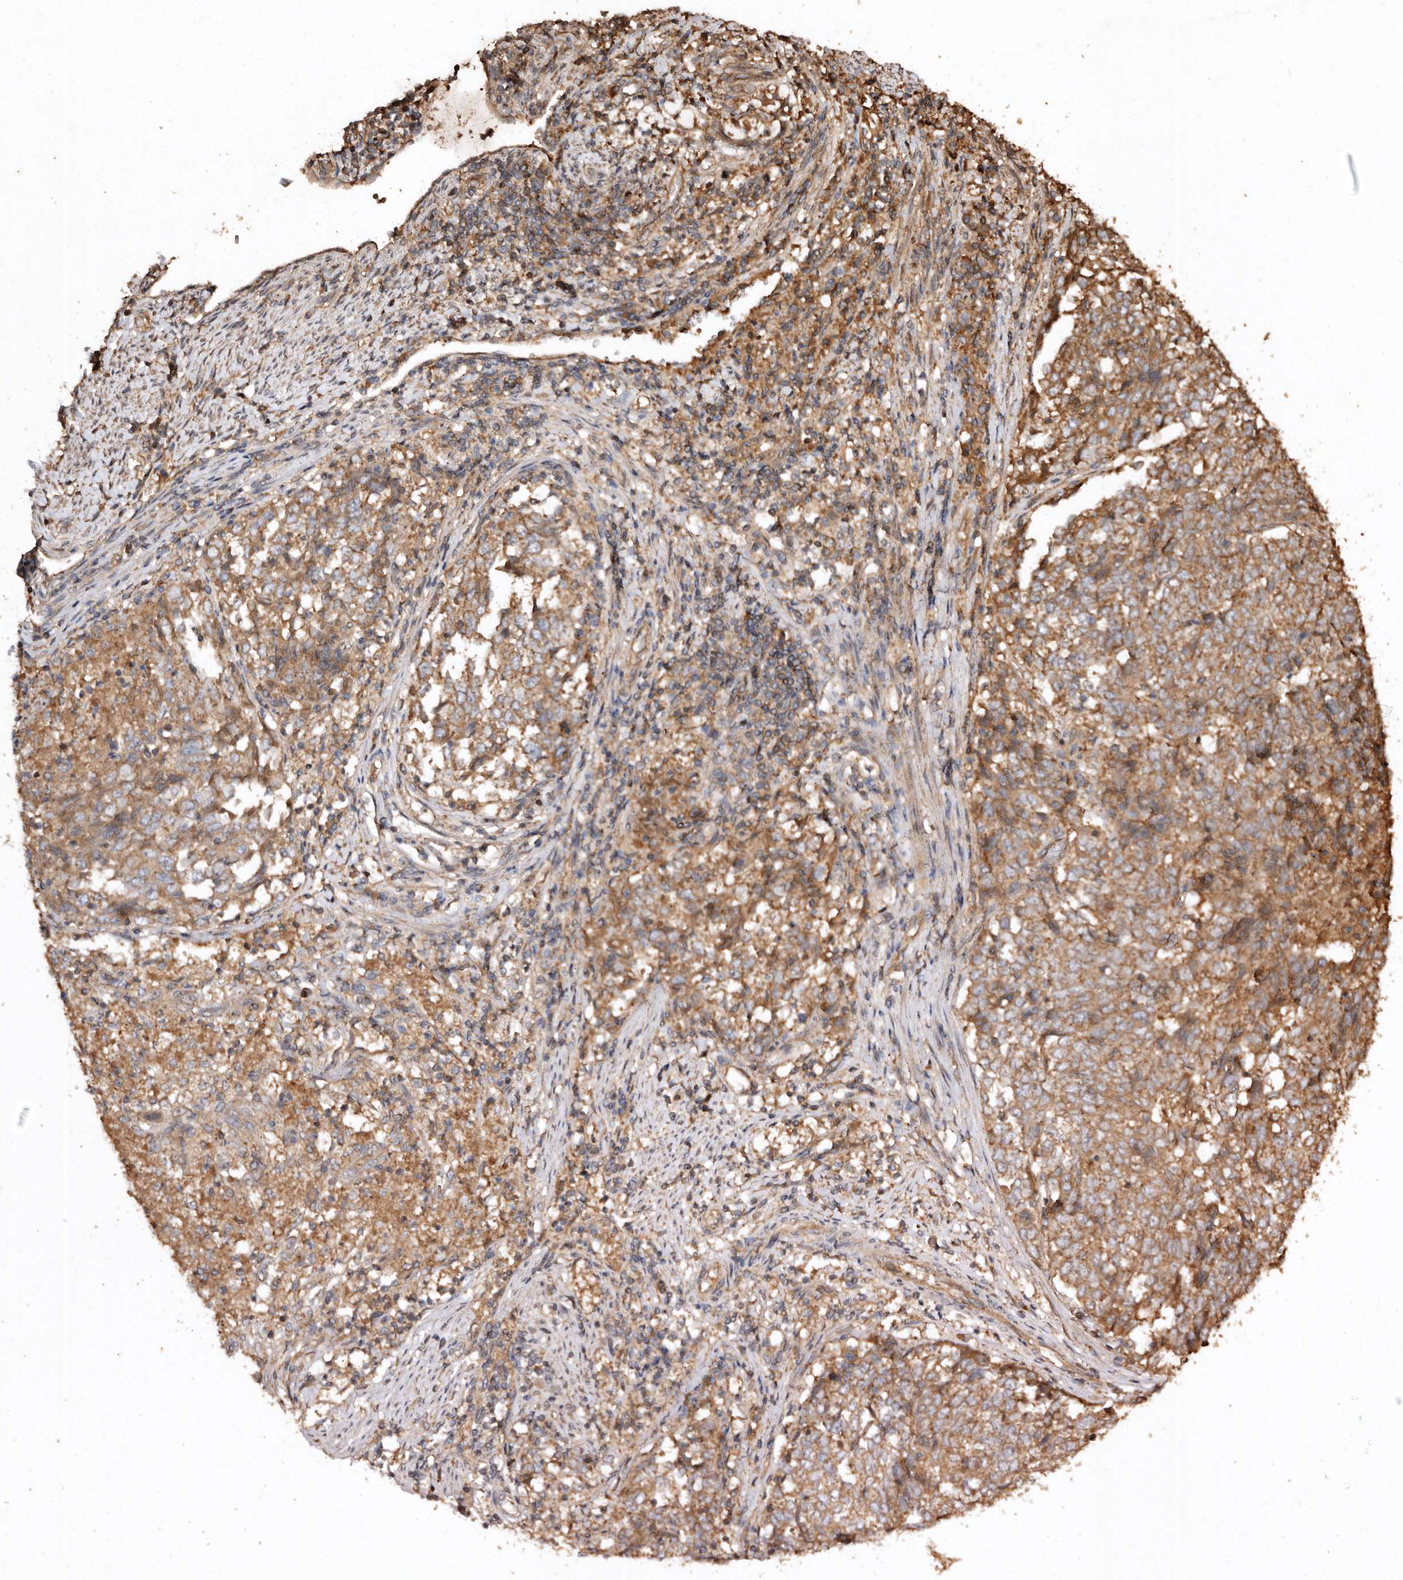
{"staining": {"intensity": "moderate", "quantity": ">75%", "location": "cytoplasmic/membranous"}, "tissue": "endometrial cancer", "cell_type": "Tumor cells", "image_type": "cancer", "snomed": [{"axis": "morphology", "description": "Adenocarcinoma, NOS"}, {"axis": "topography", "description": "Endometrium"}], "caption": "Tumor cells show medium levels of moderate cytoplasmic/membranous staining in approximately >75% of cells in human endometrial adenocarcinoma.", "gene": "FARS2", "patient": {"sex": "female", "age": 80}}